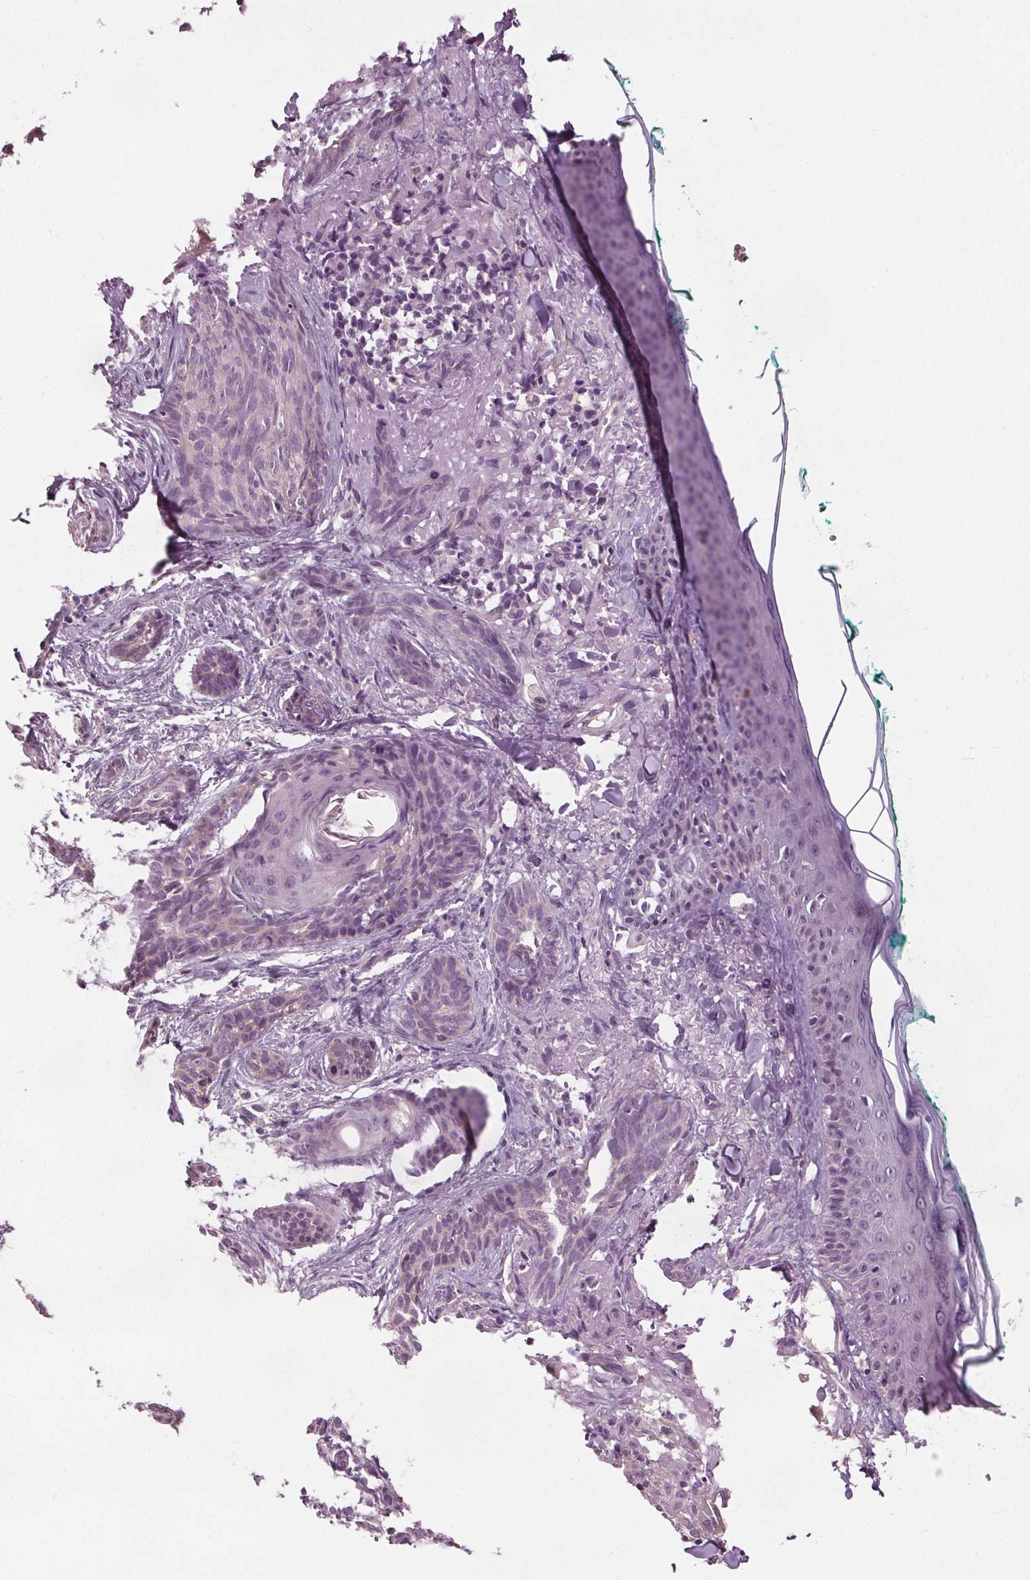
{"staining": {"intensity": "negative", "quantity": "none", "location": "none"}, "tissue": "skin cancer", "cell_type": "Tumor cells", "image_type": "cancer", "snomed": [{"axis": "morphology", "description": "Basal cell carcinoma"}, {"axis": "topography", "description": "Skin"}], "caption": "The micrograph shows no significant staining in tumor cells of skin cancer (basal cell carcinoma). (DAB immunohistochemistry, high magnification).", "gene": "RASA1", "patient": {"sex": "female", "age": 78}}